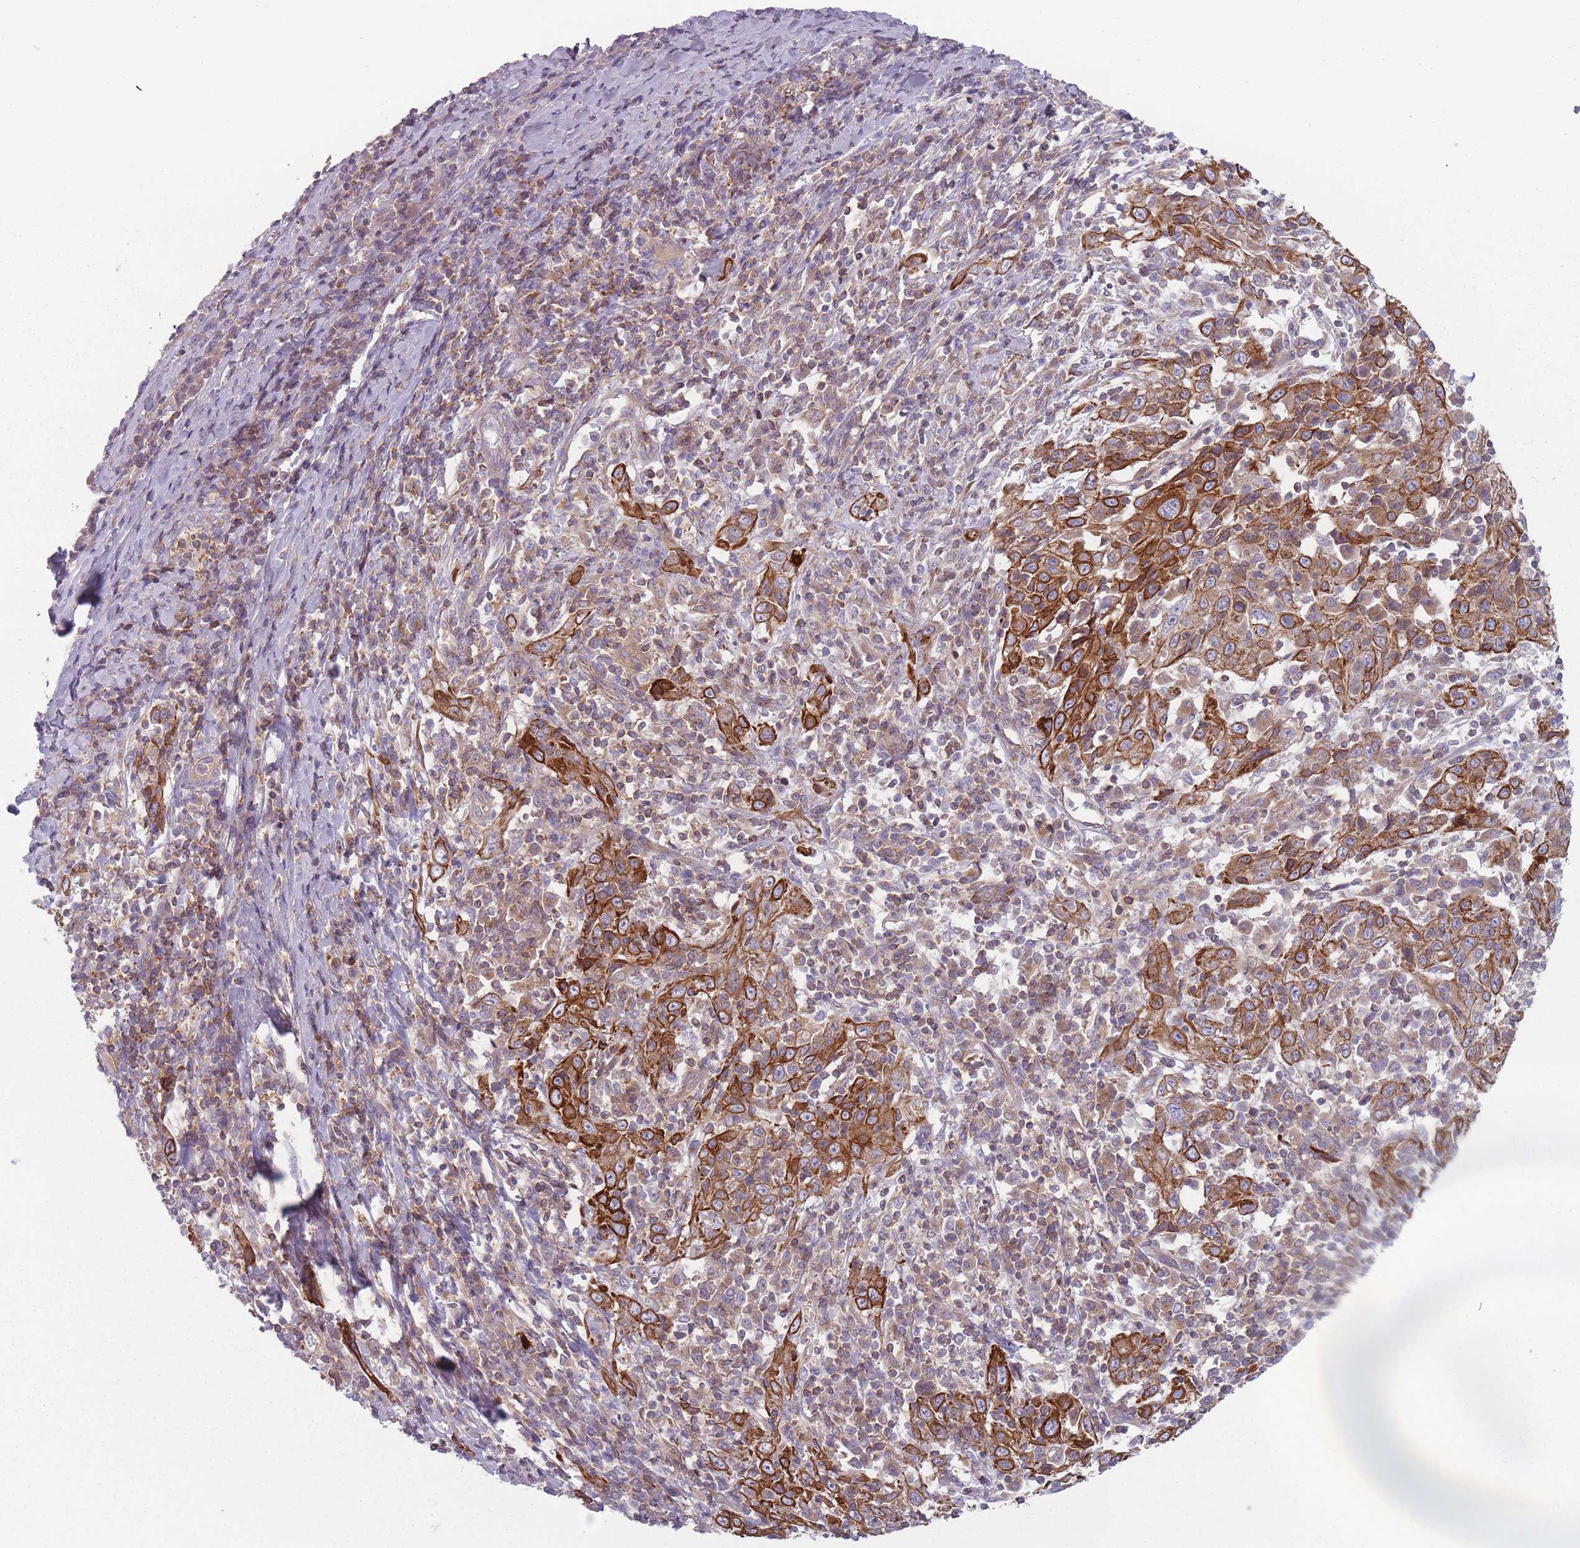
{"staining": {"intensity": "strong", "quantity": ">75%", "location": "cytoplasmic/membranous"}, "tissue": "cervical cancer", "cell_type": "Tumor cells", "image_type": "cancer", "snomed": [{"axis": "morphology", "description": "Squamous cell carcinoma, NOS"}, {"axis": "topography", "description": "Cervix"}], "caption": "An image showing strong cytoplasmic/membranous expression in about >75% of tumor cells in squamous cell carcinoma (cervical), as visualized by brown immunohistochemical staining.", "gene": "HSBP1L1", "patient": {"sex": "female", "age": 46}}